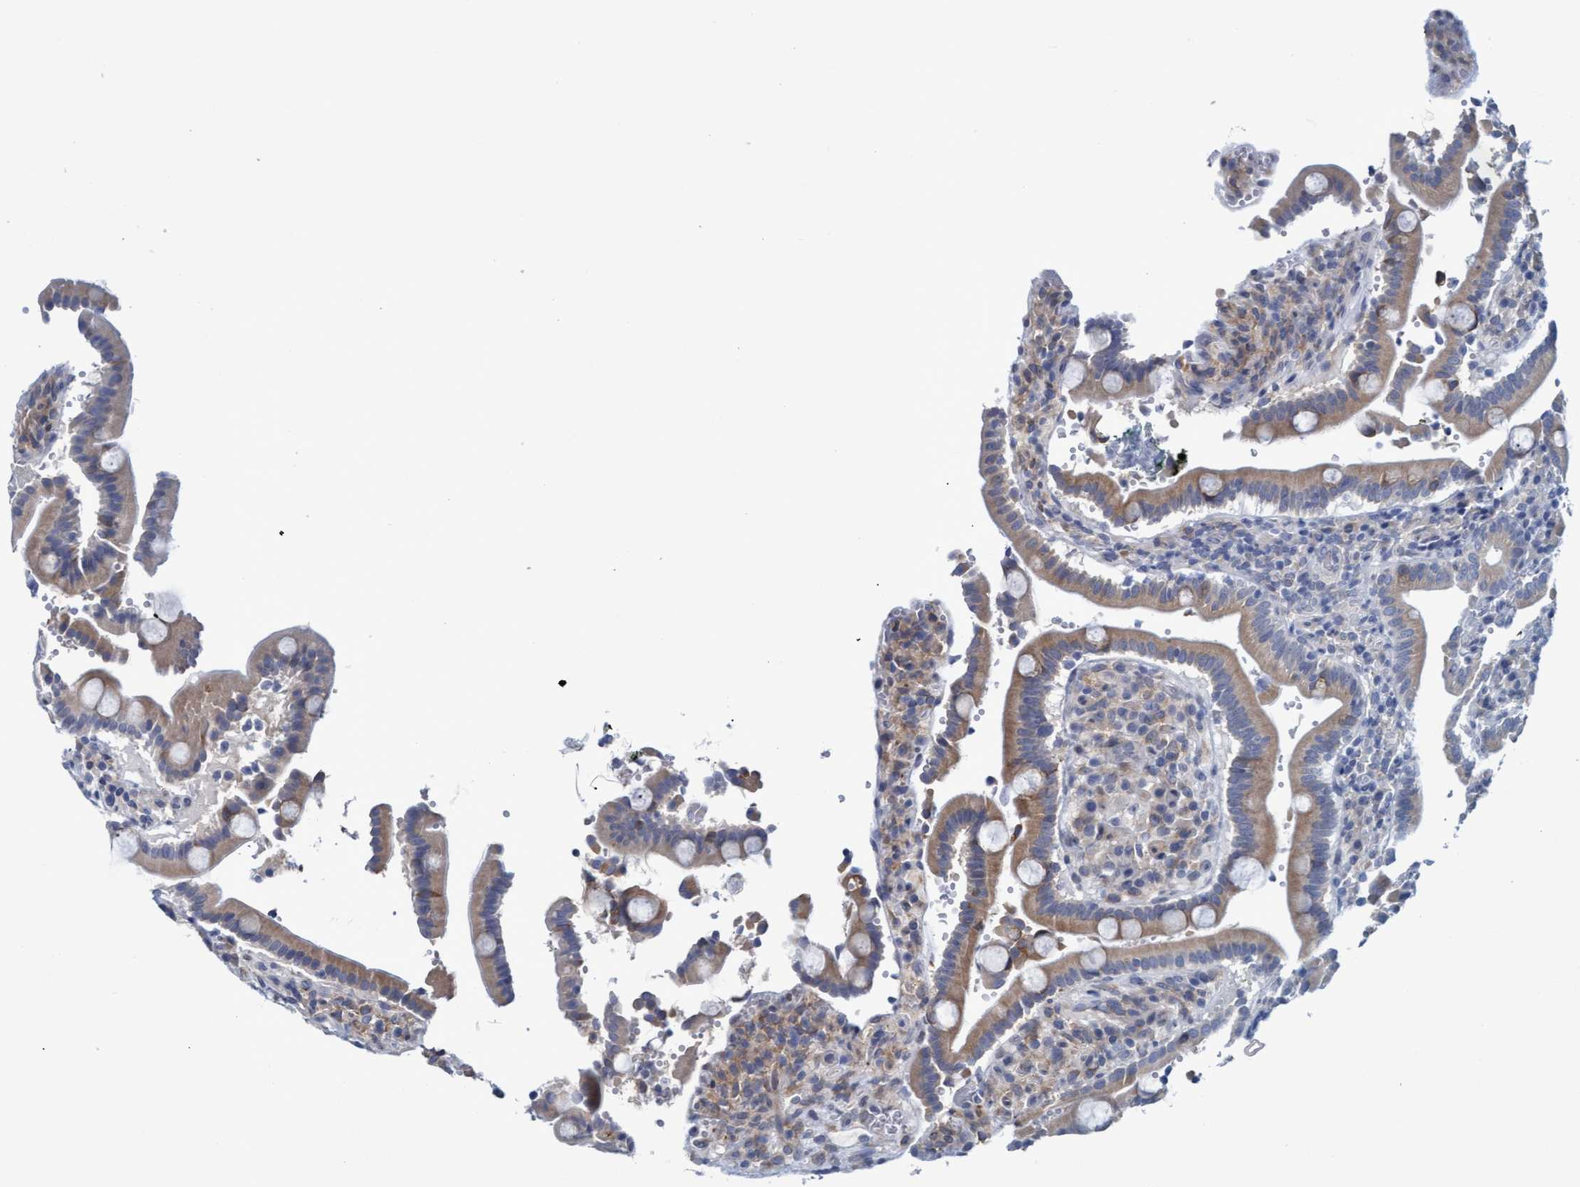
{"staining": {"intensity": "moderate", "quantity": "25%-75%", "location": "cytoplasmic/membranous"}, "tissue": "duodenum", "cell_type": "Glandular cells", "image_type": "normal", "snomed": [{"axis": "morphology", "description": "Normal tissue, NOS"}, {"axis": "topography", "description": "Small intestine, NOS"}], "caption": "The image shows a brown stain indicating the presence of a protein in the cytoplasmic/membranous of glandular cells in duodenum. (brown staining indicates protein expression, while blue staining denotes nuclei).", "gene": "SSTR3", "patient": {"sex": "female", "age": 71}}